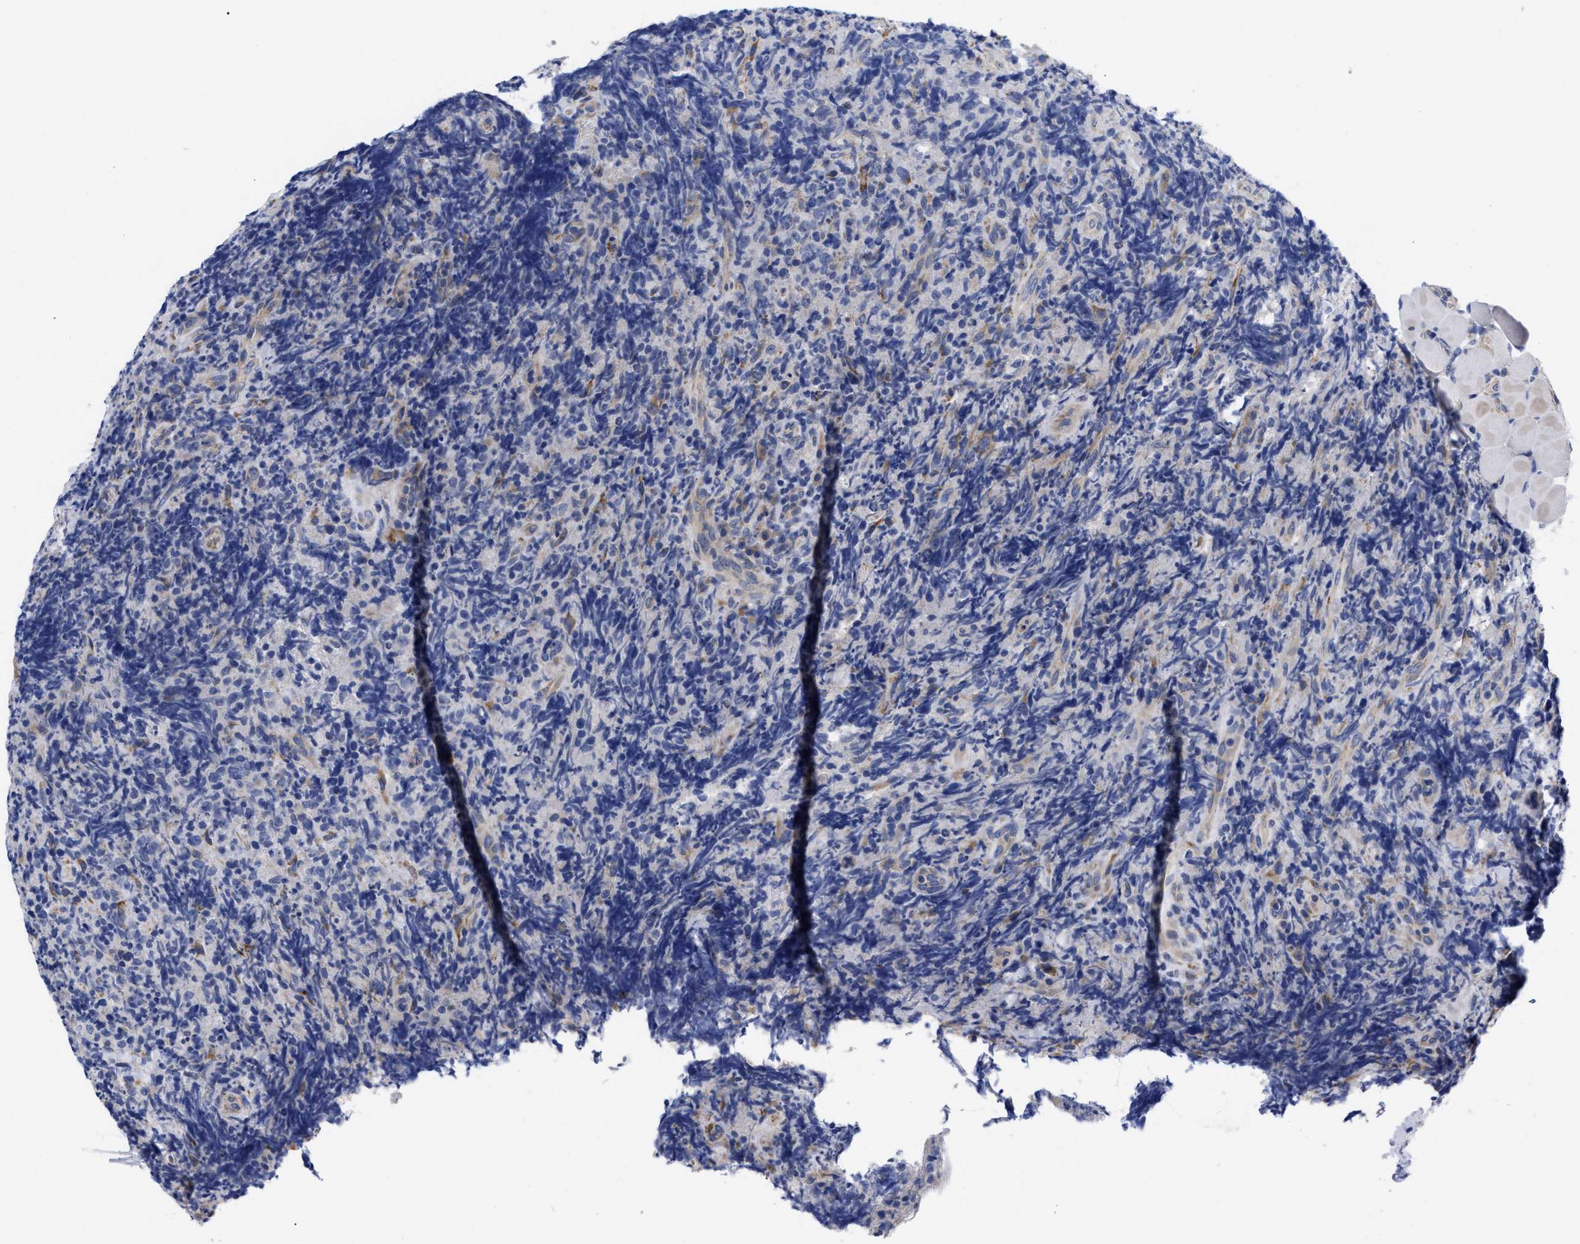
{"staining": {"intensity": "negative", "quantity": "none", "location": "none"}, "tissue": "lymphoma", "cell_type": "Tumor cells", "image_type": "cancer", "snomed": [{"axis": "morphology", "description": "Malignant lymphoma, non-Hodgkin's type, High grade"}, {"axis": "topography", "description": "Tonsil"}], "caption": "DAB (3,3'-diaminobenzidine) immunohistochemical staining of high-grade malignant lymphoma, non-Hodgkin's type demonstrates no significant staining in tumor cells.", "gene": "CFAP298", "patient": {"sex": "female", "age": 36}}